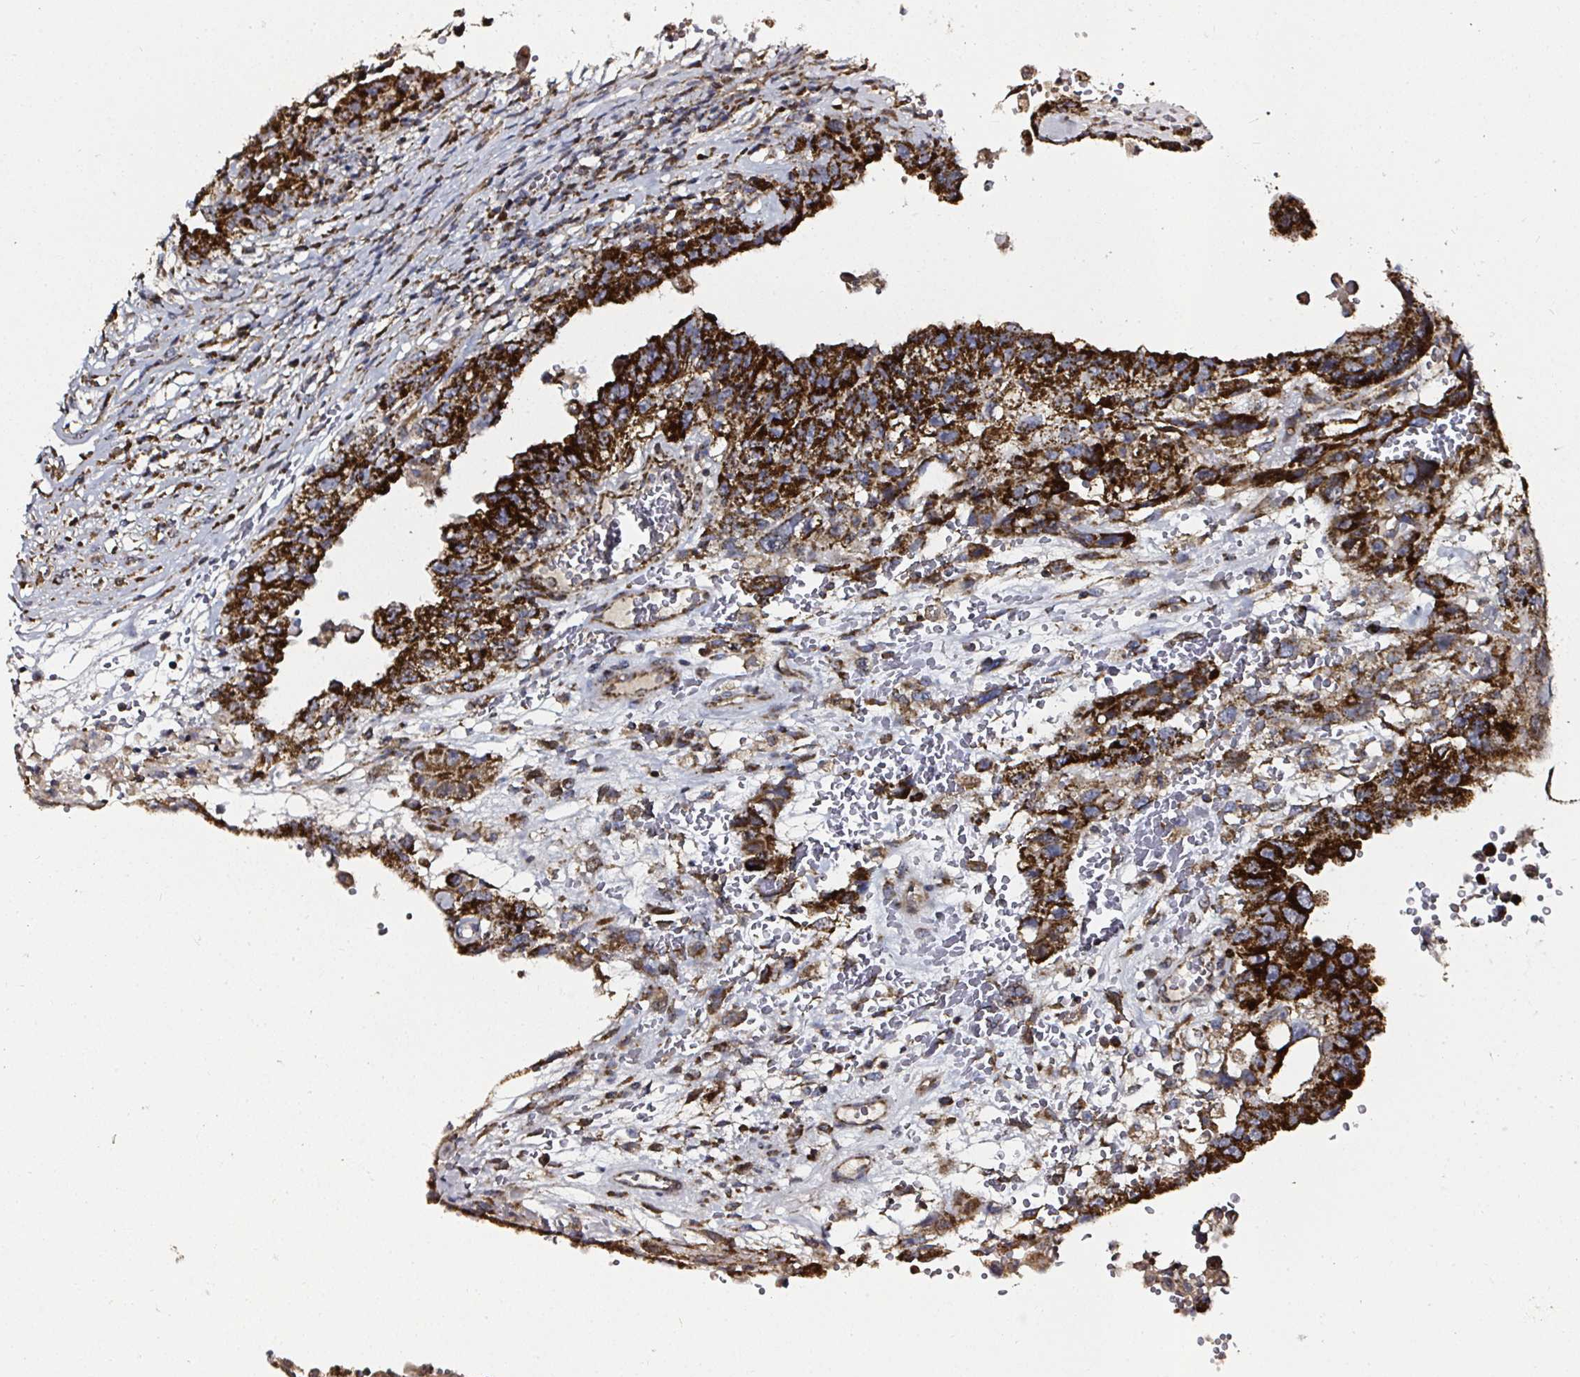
{"staining": {"intensity": "strong", "quantity": ">75%", "location": "cytoplasmic/membranous"}, "tissue": "testis cancer", "cell_type": "Tumor cells", "image_type": "cancer", "snomed": [{"axis": "morphology", "description": "Carcinoma, Embryonal, NOS"}, {"axis": "topography", "description": "Testis"}], "caption": "Testis cancer stained with a brown dye demonstrates strong cytoplasmic/membranous positive expression in approximately >75% of tumor cells.", "gene": "ATAD3B", "patient": {"sex": "male", "age": 26}}